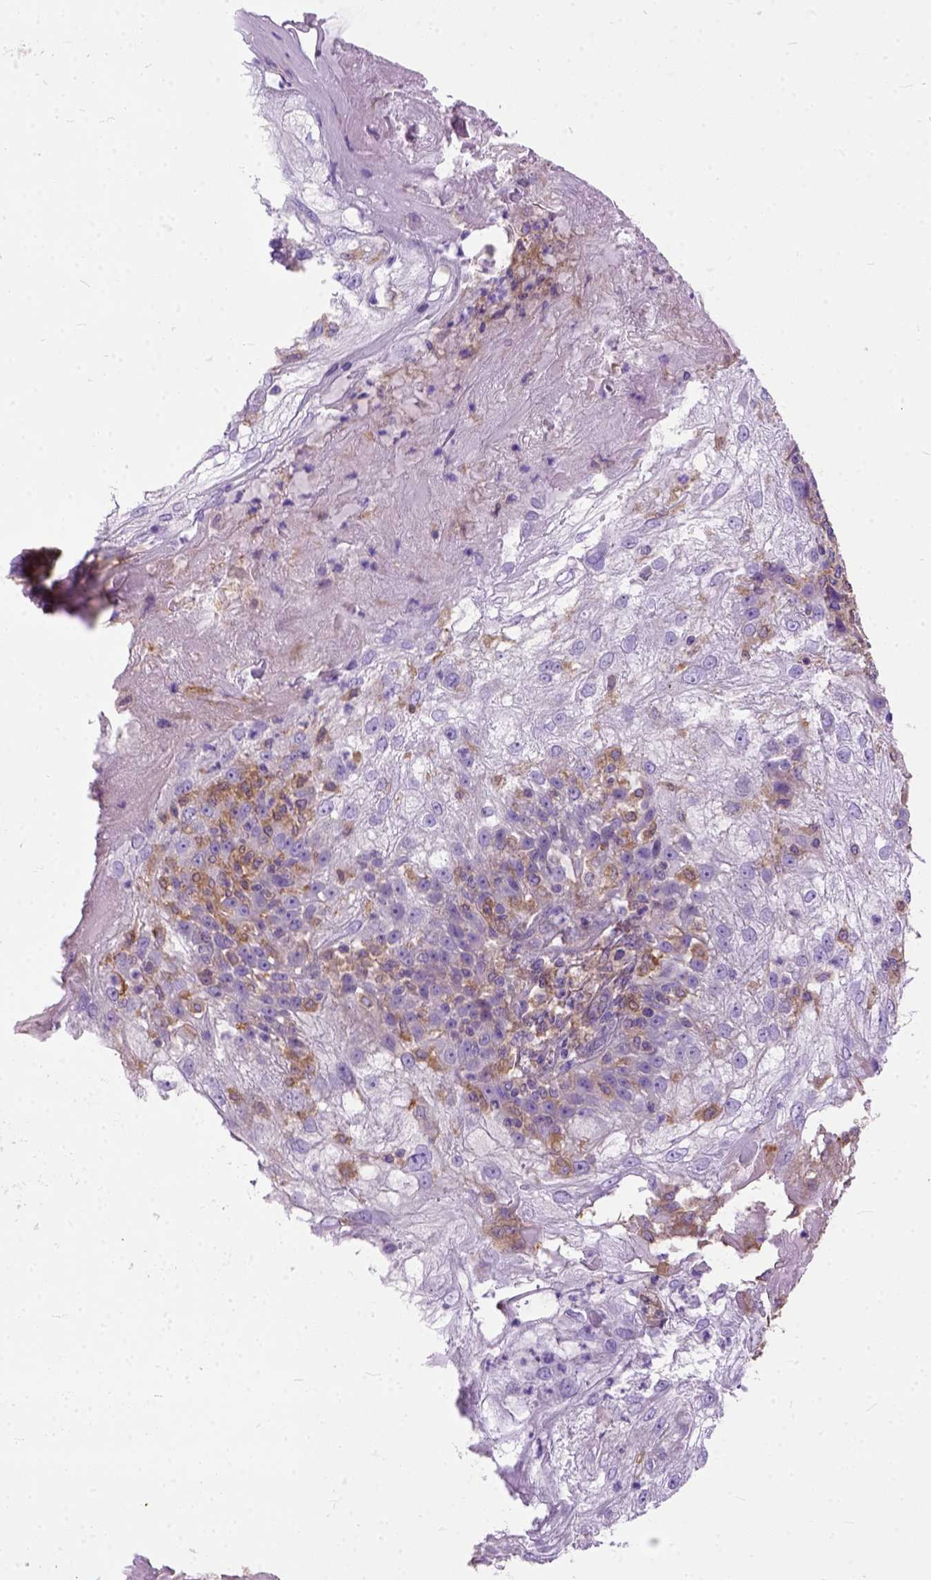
{"staining": {"intensity": "moderate", "quantity": "<25%", "location": "cytoplasmic/membranous"}, "tissue": "skin cancer", "cell_type": "Tumor cells", "image_type": "cancer", "snomed": [{"axis": "morphology", "description": "Normal tissue, NOS"}, {"axis": "morphology", "description": "Squamous cell carcinoma, NOS"}, {"axis": "topography", "description": "Skin"}], "caption": "The immunohistochemical stain highlights moderate cytoplasmic/membranous positivity in tumor cells of skin squamous cell carcinoma tissue.", "gene": "SEMA4F", "patient": {"sex": "female", "age": 83}}